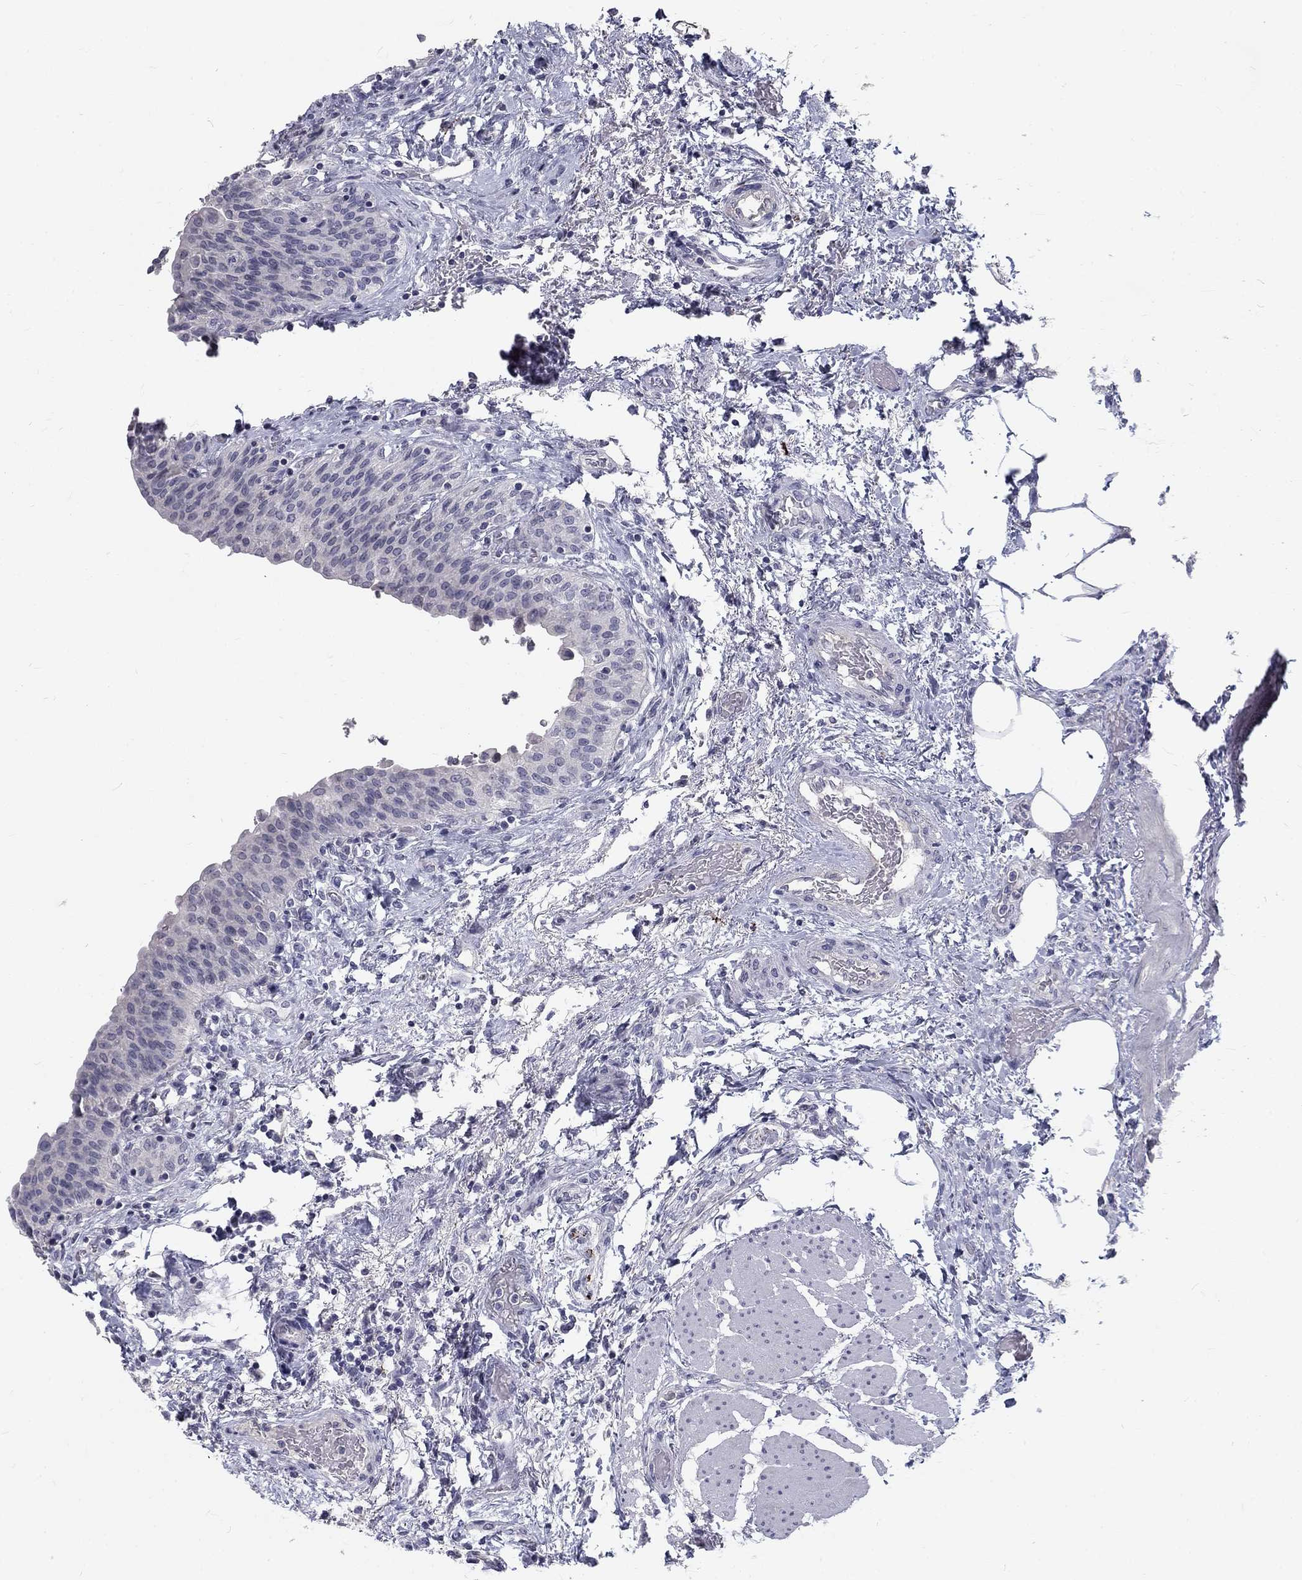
{"staining": {"intensity": "negative", "quantity": "none", "location": "none"}, "tissue": "urinary bladder", "cell_type": "Urothelial cells", "image_type": "normal", "snomed": [{"axis": "morphology", "description": "Normal tissue, NOS"}, {"axis": "morphology", "description": "Metaplasia, NOS"}, {"axis": "topography", "description": "Urinary bladder"}], "caption": "DAB (3,3'-diaminobenzidine) immunohistochemical staining of unremarkable urinary bladder reveals no significant positivity in urothelial cells. The staining is performed using DAB brown chromogen with nuclei counter-stained in using hematoxylin.", "gene": "NOS1", "patient": {"sex": "male", "age": 68}}